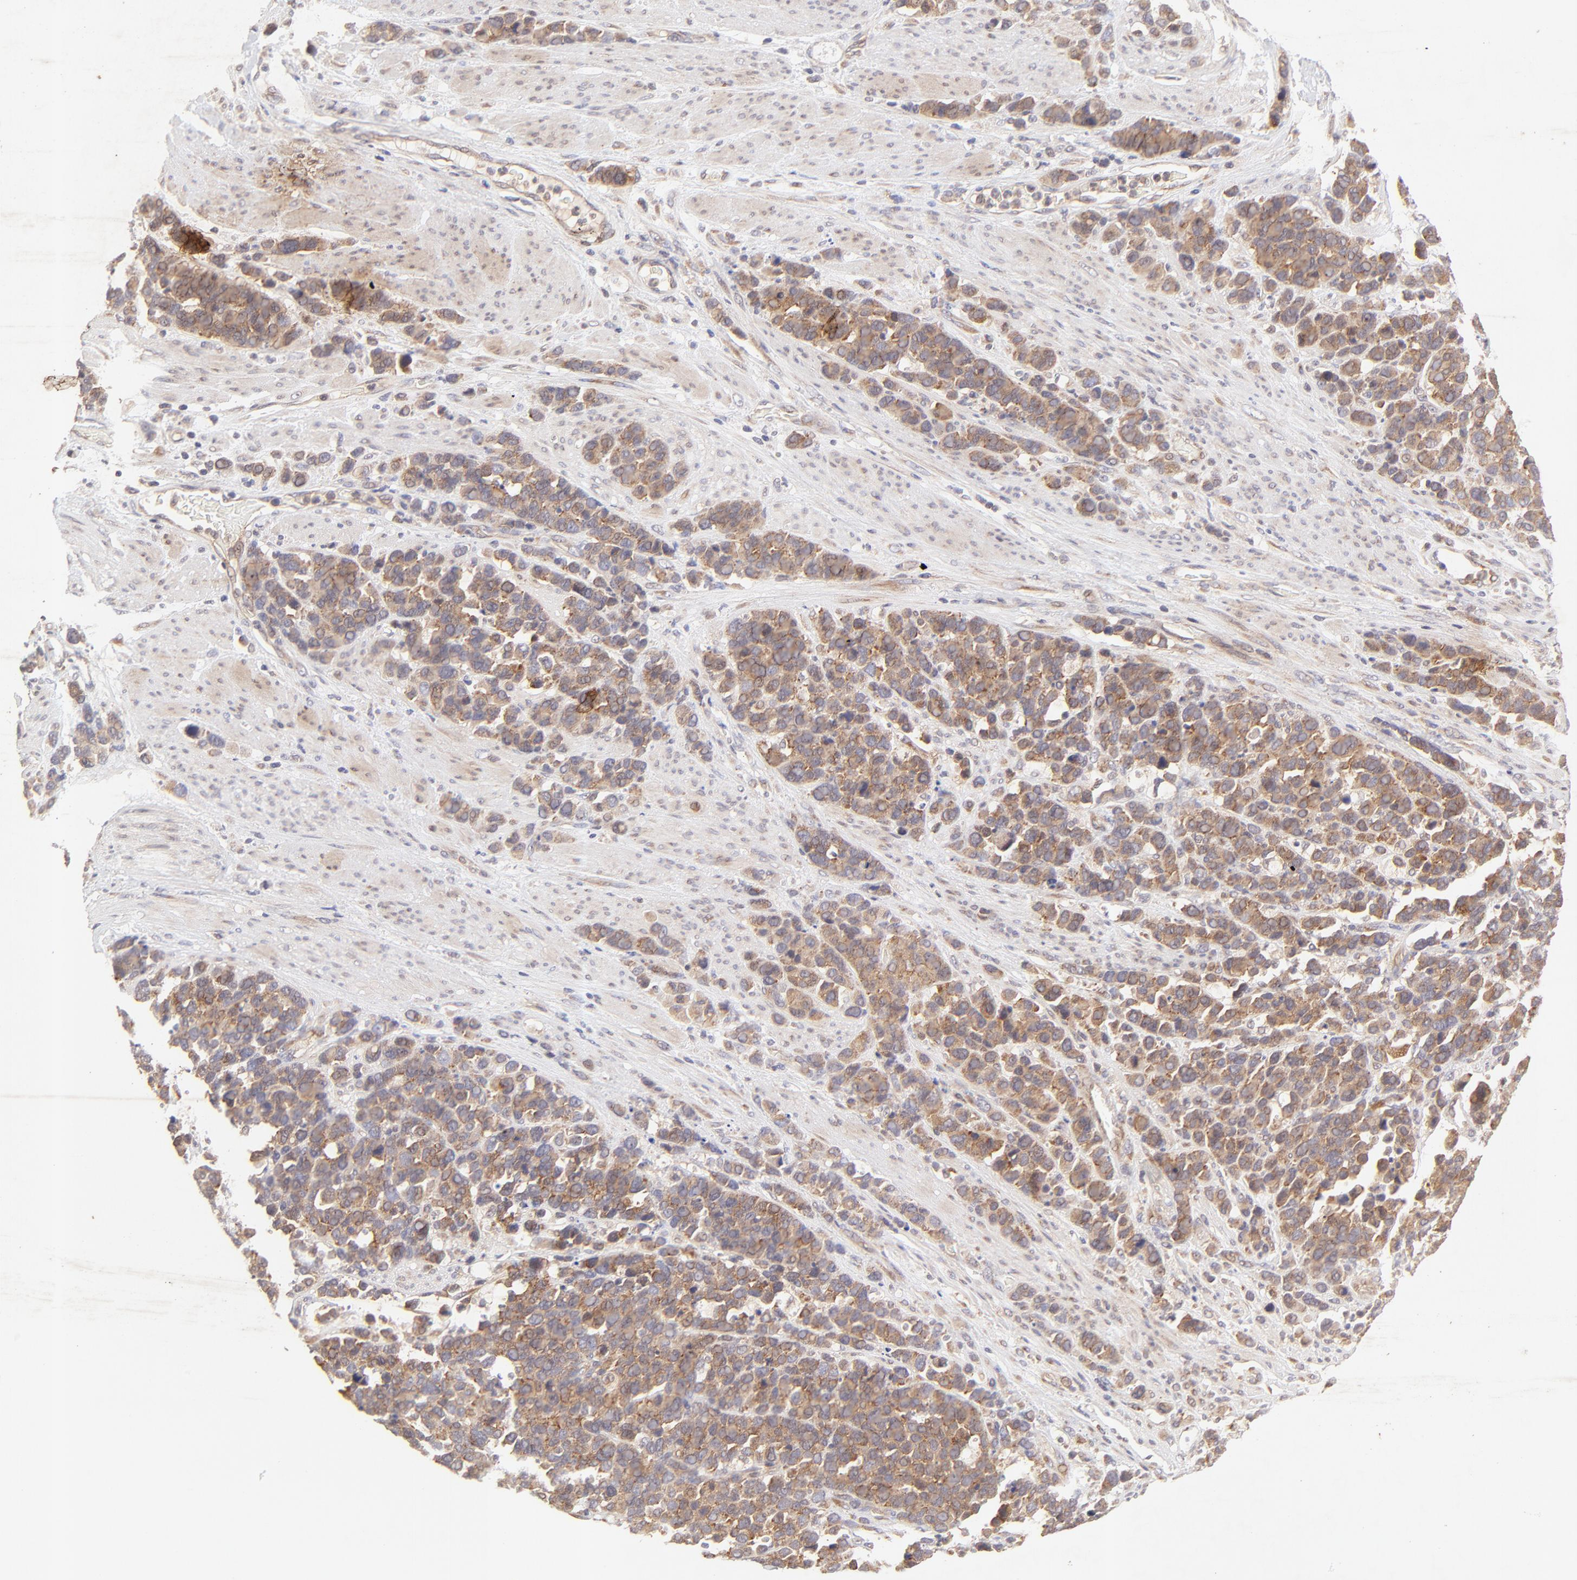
{"staining": {"intensity": "moderate", "quantity": ">75%", "location": "cytoplasmic/membranous,nuclear"}, "tissue": "stomach cancer", "cell_type": "Tumor cells", "image_type": "cancer", "snomed": [{"axis": "morphology", "description": "Adenocarcinoma, NOS"}, {"axis": "topography", "description": "Stomach, upper"}], "caption": "Immunohistochemical staining of stomach cancer (adenocarcinoma) shows moderate cytoplasmic/membranous and nuclear protein staining in approximately >75% of tumor cells. (DAB IHC with brightfield microscopy, high magnification).", "gene": "TNRC6B", "patient": {"sex": "male", "age": 71}}